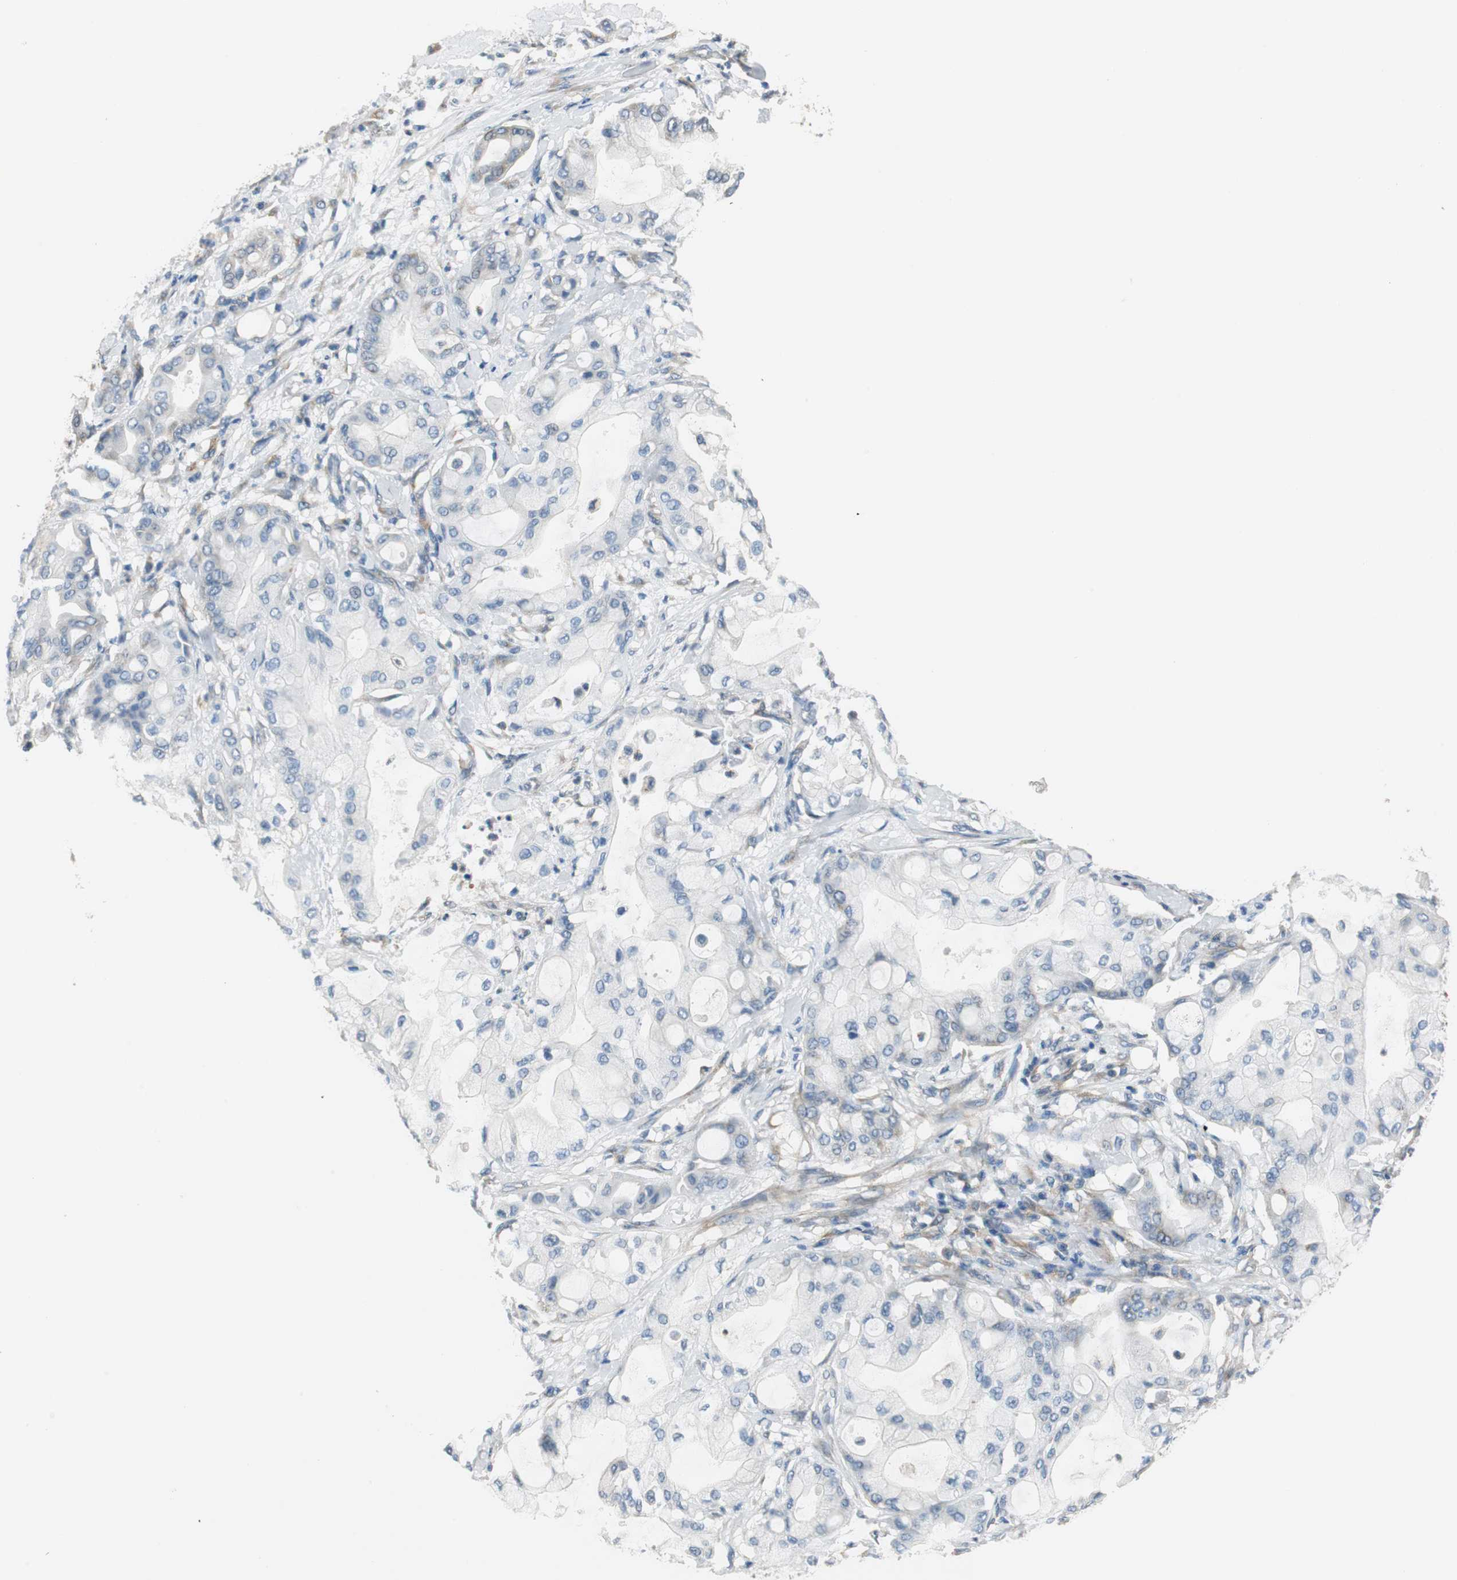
{"staining": {"intensity": "weak", "quantity": "<25%", "location": "cytoplasmic/membranous"}, "tissue": "pancreatic cancer", "cell_type": "Tumor cells", "image_type": "cancer", "snomed": [{"axis": "morphology", "description": "Adenocarcinoma, NOS"}, {"axis": "morphology", "description": "Adenocarcinoma, metastatic, NOS"}, {"axis": "topography", "description": "Lymph node"}, {"axis": "topography", "description": "Pancreas"}, {"axis": "topography", "description": "Duodenum"}], "caption": "DAB (3,3'-diaminobenzidine) immunohistochemical staining of human pancreatic cancer (metastatic adenocarcinoma) exhibits no significant staining in tumor cells. Nuclei are stained in blue.", "gene": "CNOT3", "patient": {"sex": "female", "age": 64}}